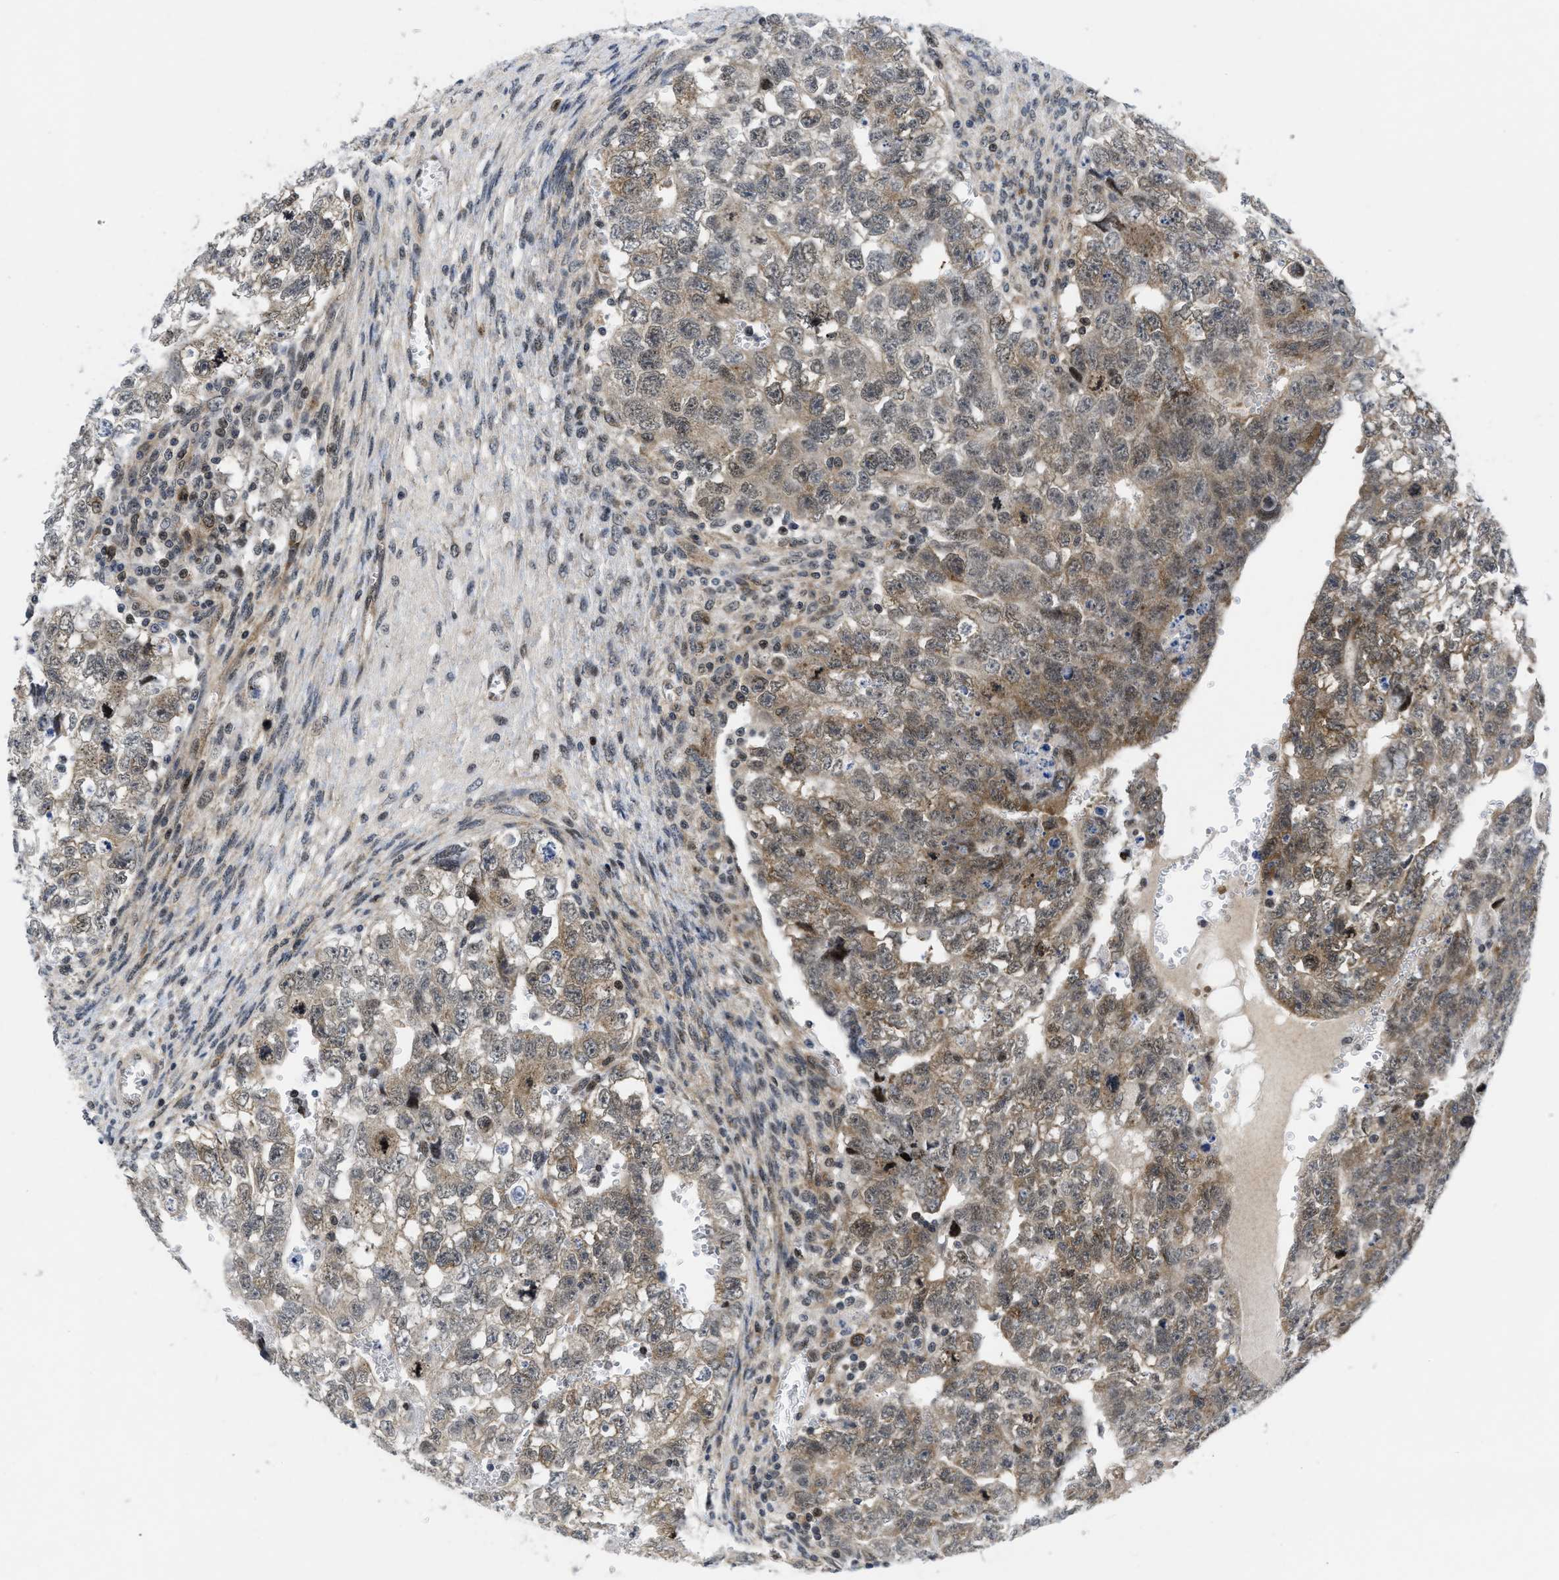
{"staining": {"intensity": "weak", "quantity": ">75%", "location": "cytoplasmic/membranous"}, "tissue": "testis cancer", "cell_type": "Tumor cells", "image_type": "cancer", "snomed": [{"axis": "morphology", "description": "Seminoma, NOS"}, {"axis": "morphology", "description": "Carcinoma, Embryonal, NOS"}, {"axis": "topography", "description": "Testis"}], "caption": "Testis seminoma was stained to show a protein in brown. There is low levels of weak cytoplasmic/membranous positivity in approximately >75% of tumor cells.", "gene": "HIF1A", "patient": {"sex": "male", "age": 38}}